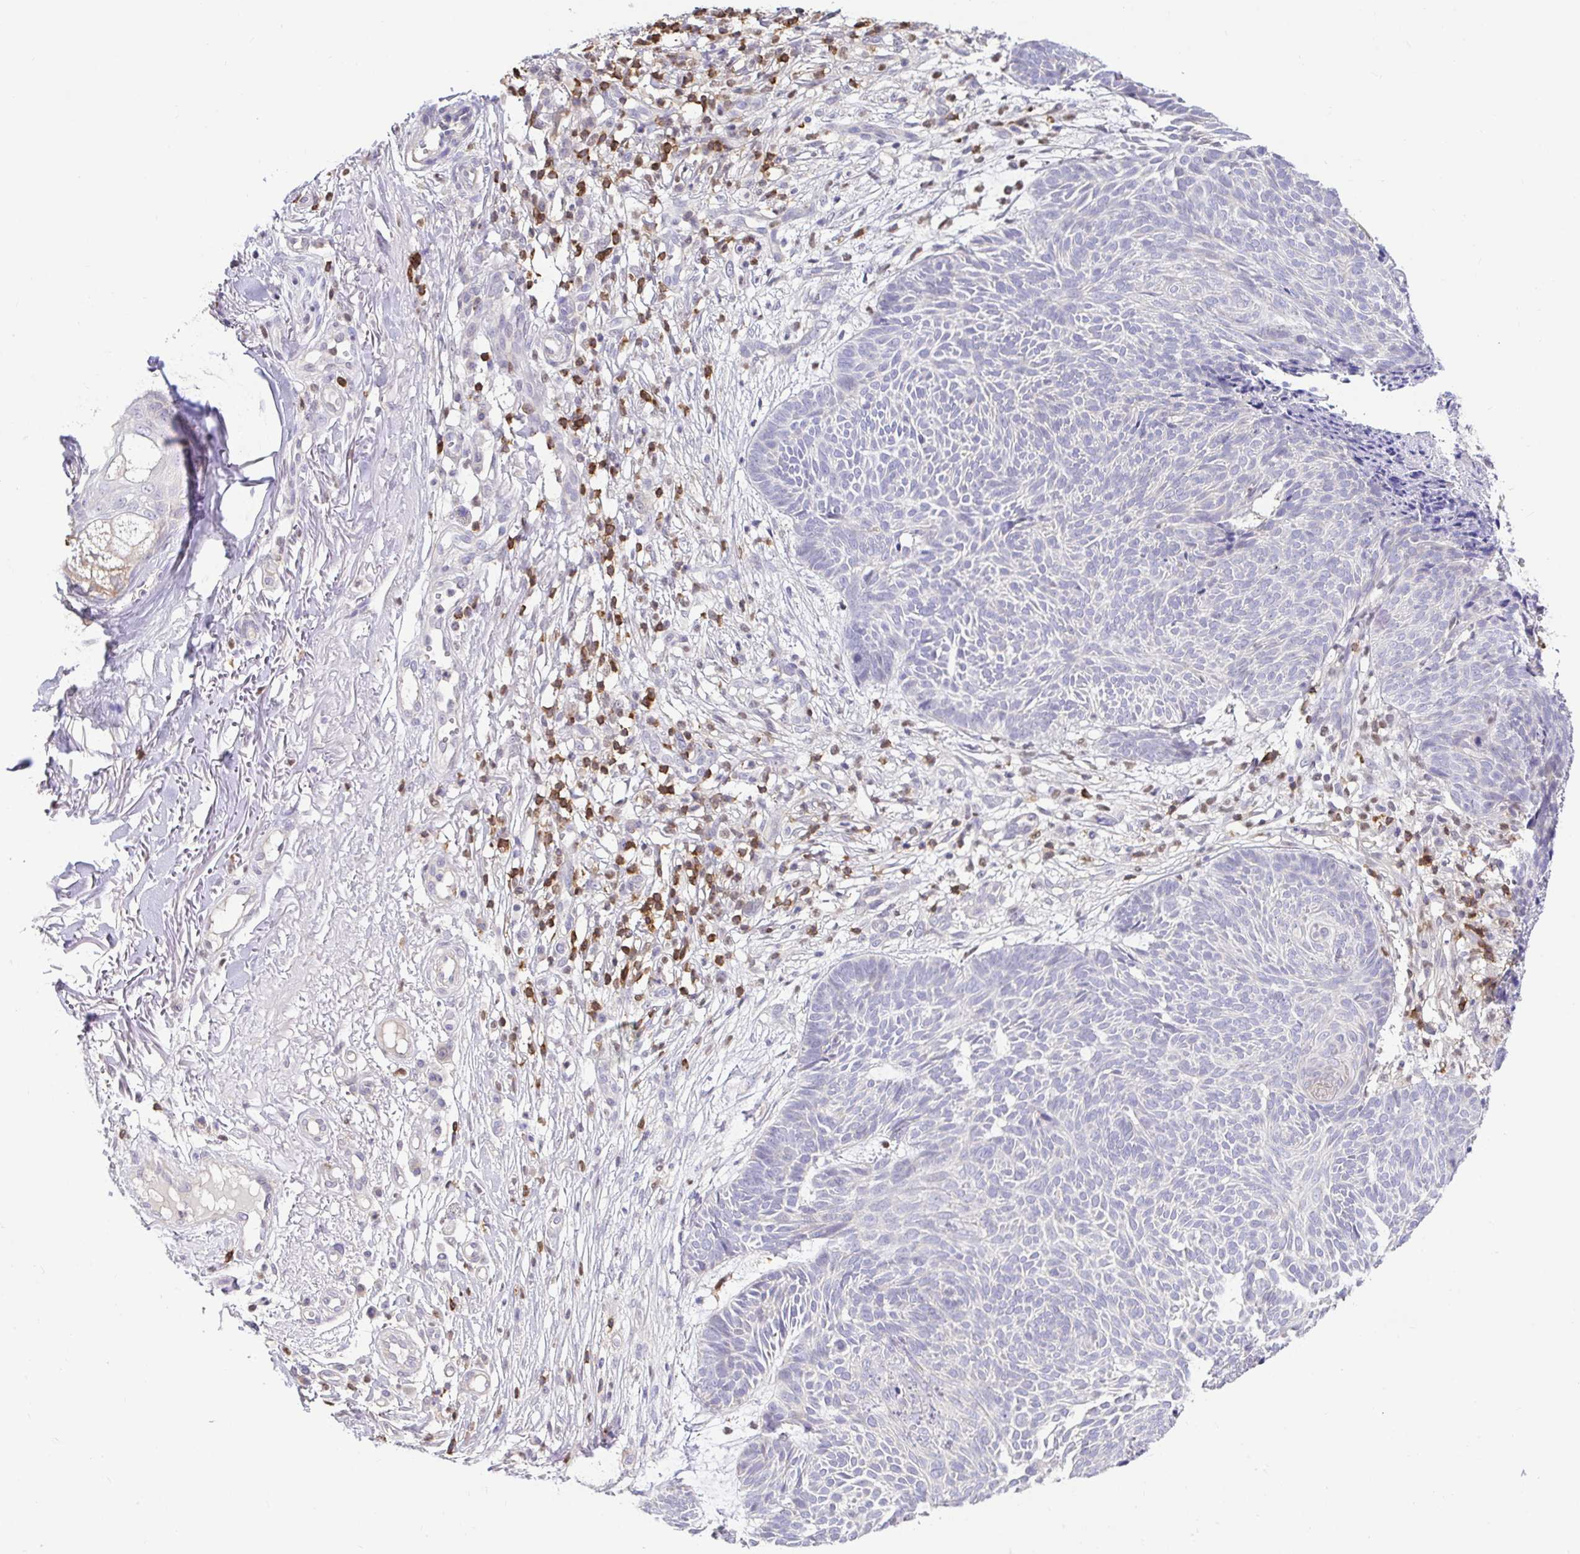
{"staining": {"intensity": "negative", "quantity": "none", "location": "none"}, "tissue": "skin cancer", "cell_type": "Tumor cells", "image_type": "cancer", "snomed": [{"axis": "morphology", "description": "Basal cell carcinoma"}, {"axis": "topography", "description": "Skin"}, {"axis": "topography", "description": "Skin of trunk"}], "caption": "The histopathology image displays no significant positivity in tumor cells of basal cell carcinoma (skin).", "gene": "SKAP1", "patient": {"sex": "male", "age": 74}}